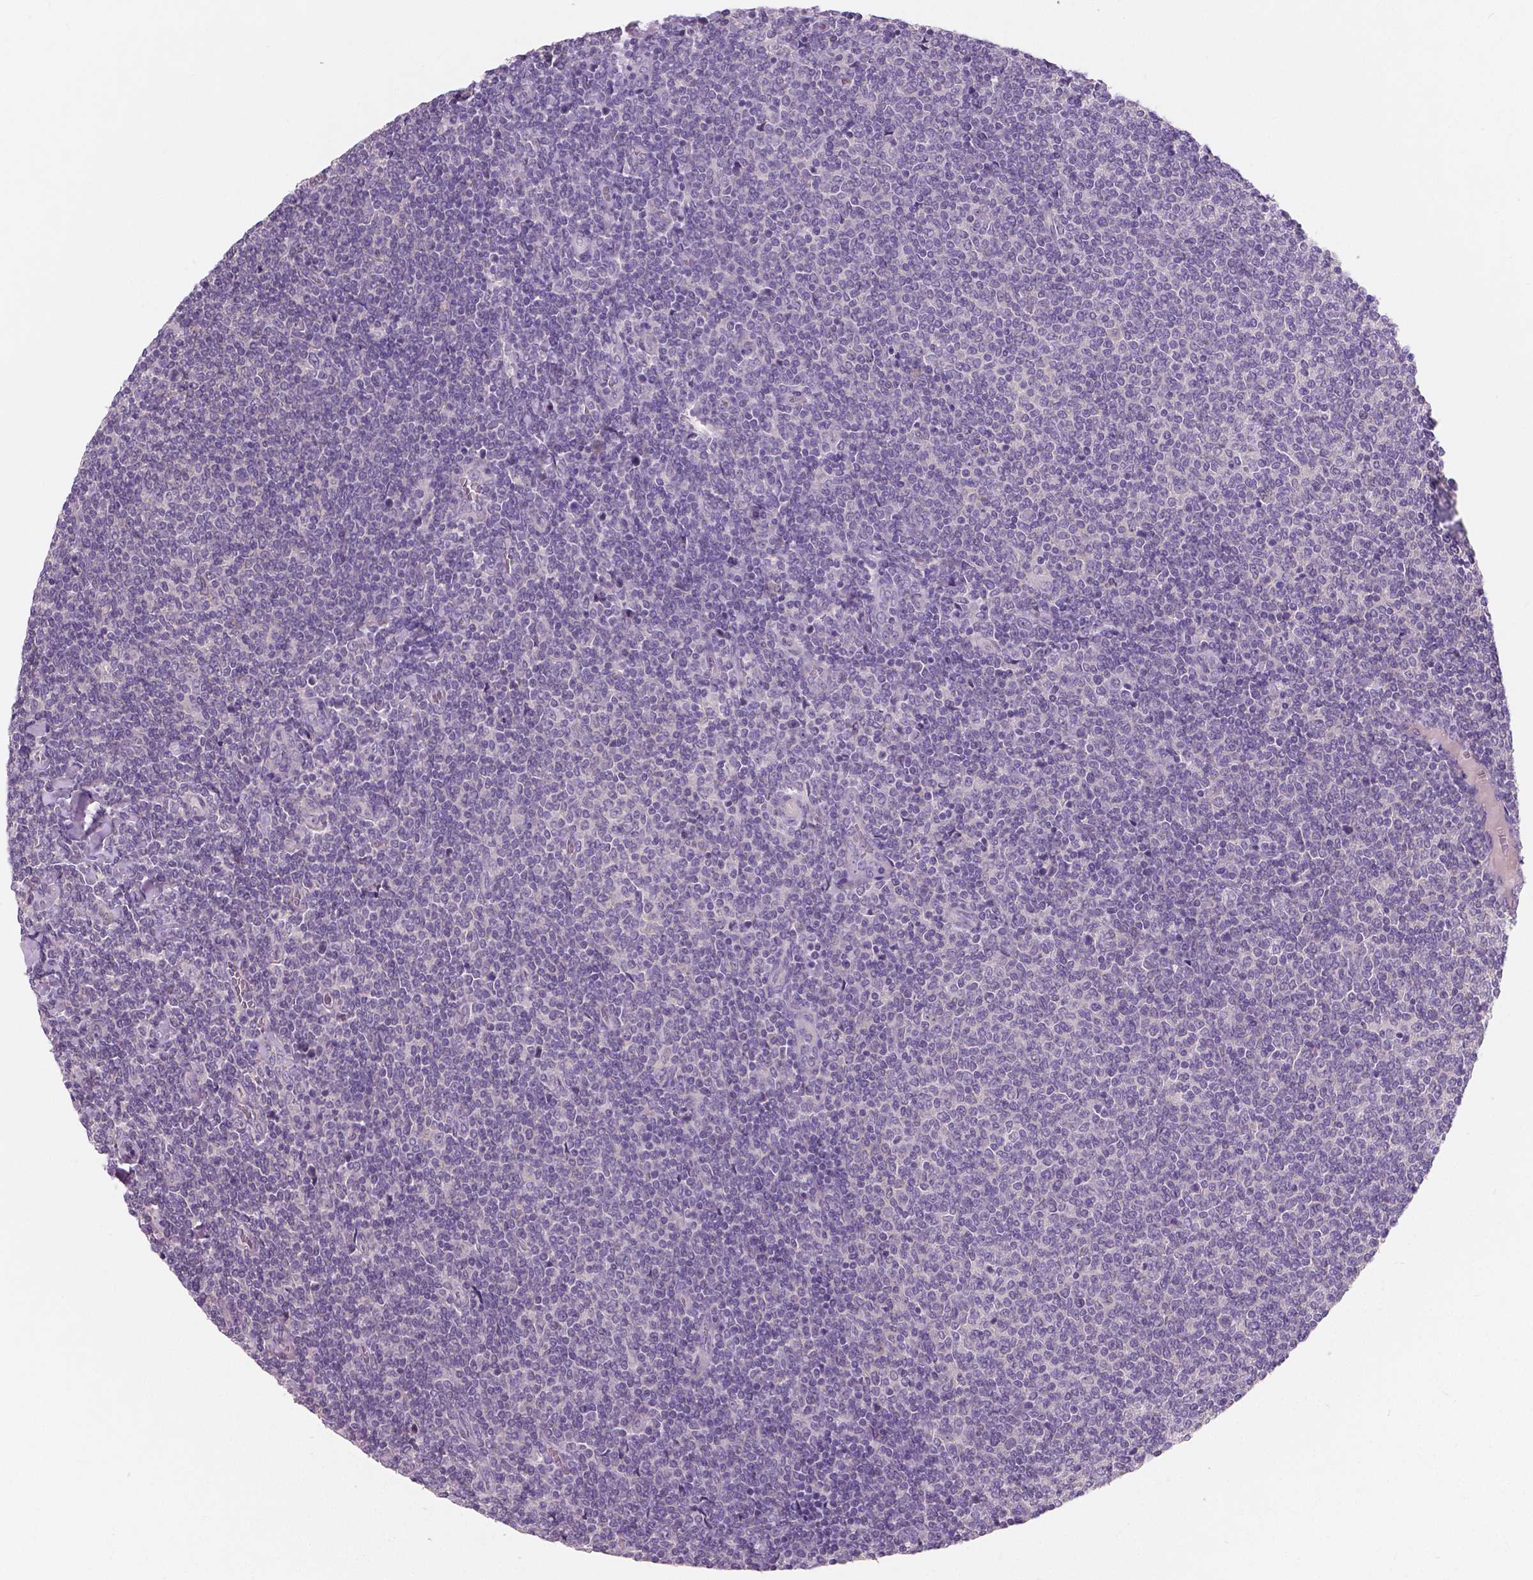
{"staining": {"intensity": "negative", "quantity": "none", "location": "none"}, "tissue": "lymphoma", "cell_type": "Tumor cells", "image_type": "cancer", "snomed": [{"axis": "morphology", "description": "Malignant lymphoma, non-Hodgkin's type, Low grade"}, {"axis": "topography", "description": "Lymph node"}], "caption": "DAB immunohistochemical staining of malignant lymphoma, non-Hodgkin's type (low-grade) shows no significant staining in tumor cells.", "gene": "LSM14B", "patient": {"sex": "male", "age": 52}}